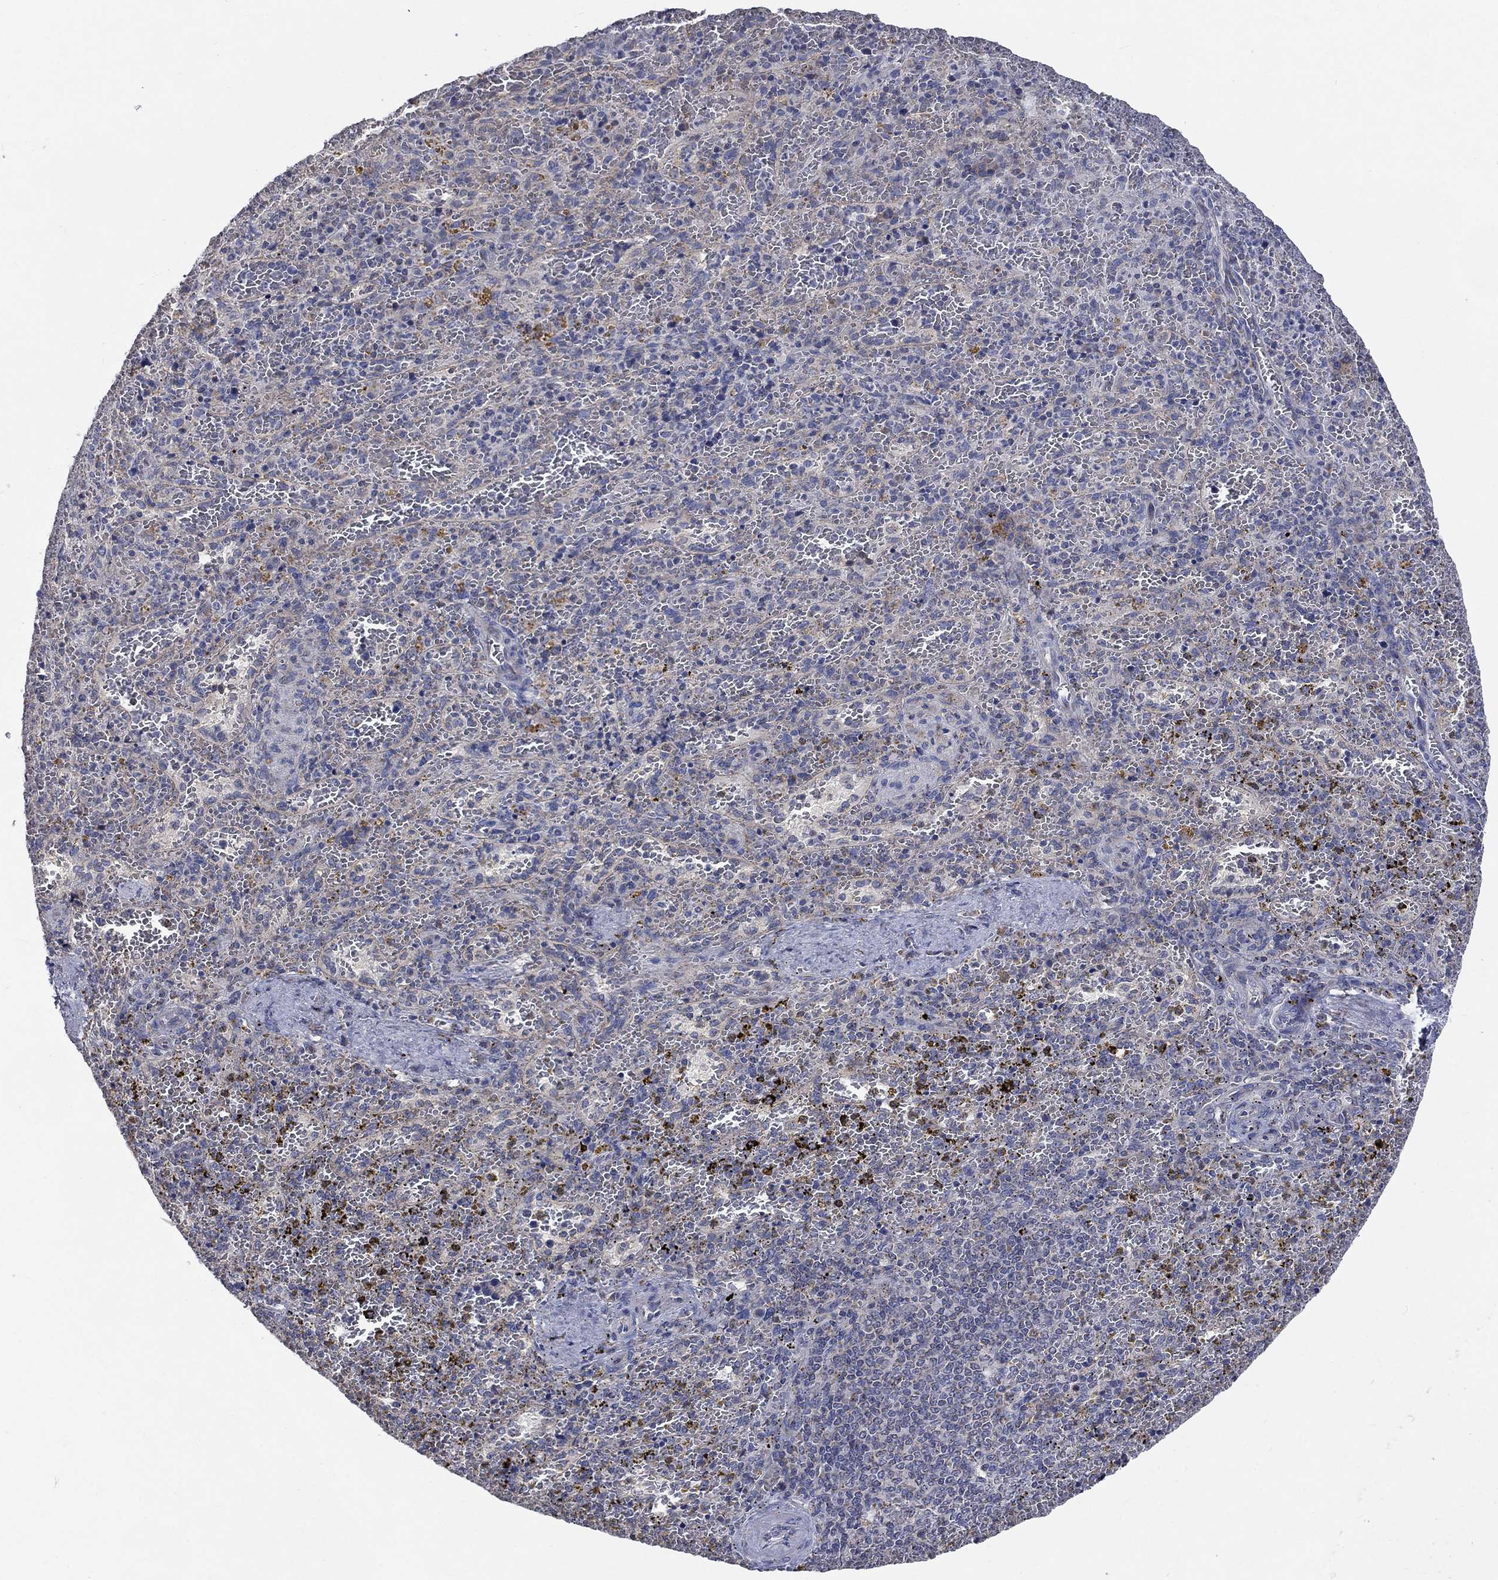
{"staining": {"intensity": "negative", "quantity": "none", "location": "none"}, "tissue": "spleen", "cell_type": "Cells in red pulp", "image_type": "normal", "snomed": [{"axis": "morphology", "description": "Normal tissue, NOS"}, {"axis": "topography", "description": "Spleen"}], "caption": "There is no significant expression in cells in red pulp of spleen. (DAB immunohistochemistry with hematoxylin counter stain).", "gene": "UGT8", "patient": {"sex": "female", "age": 50}}